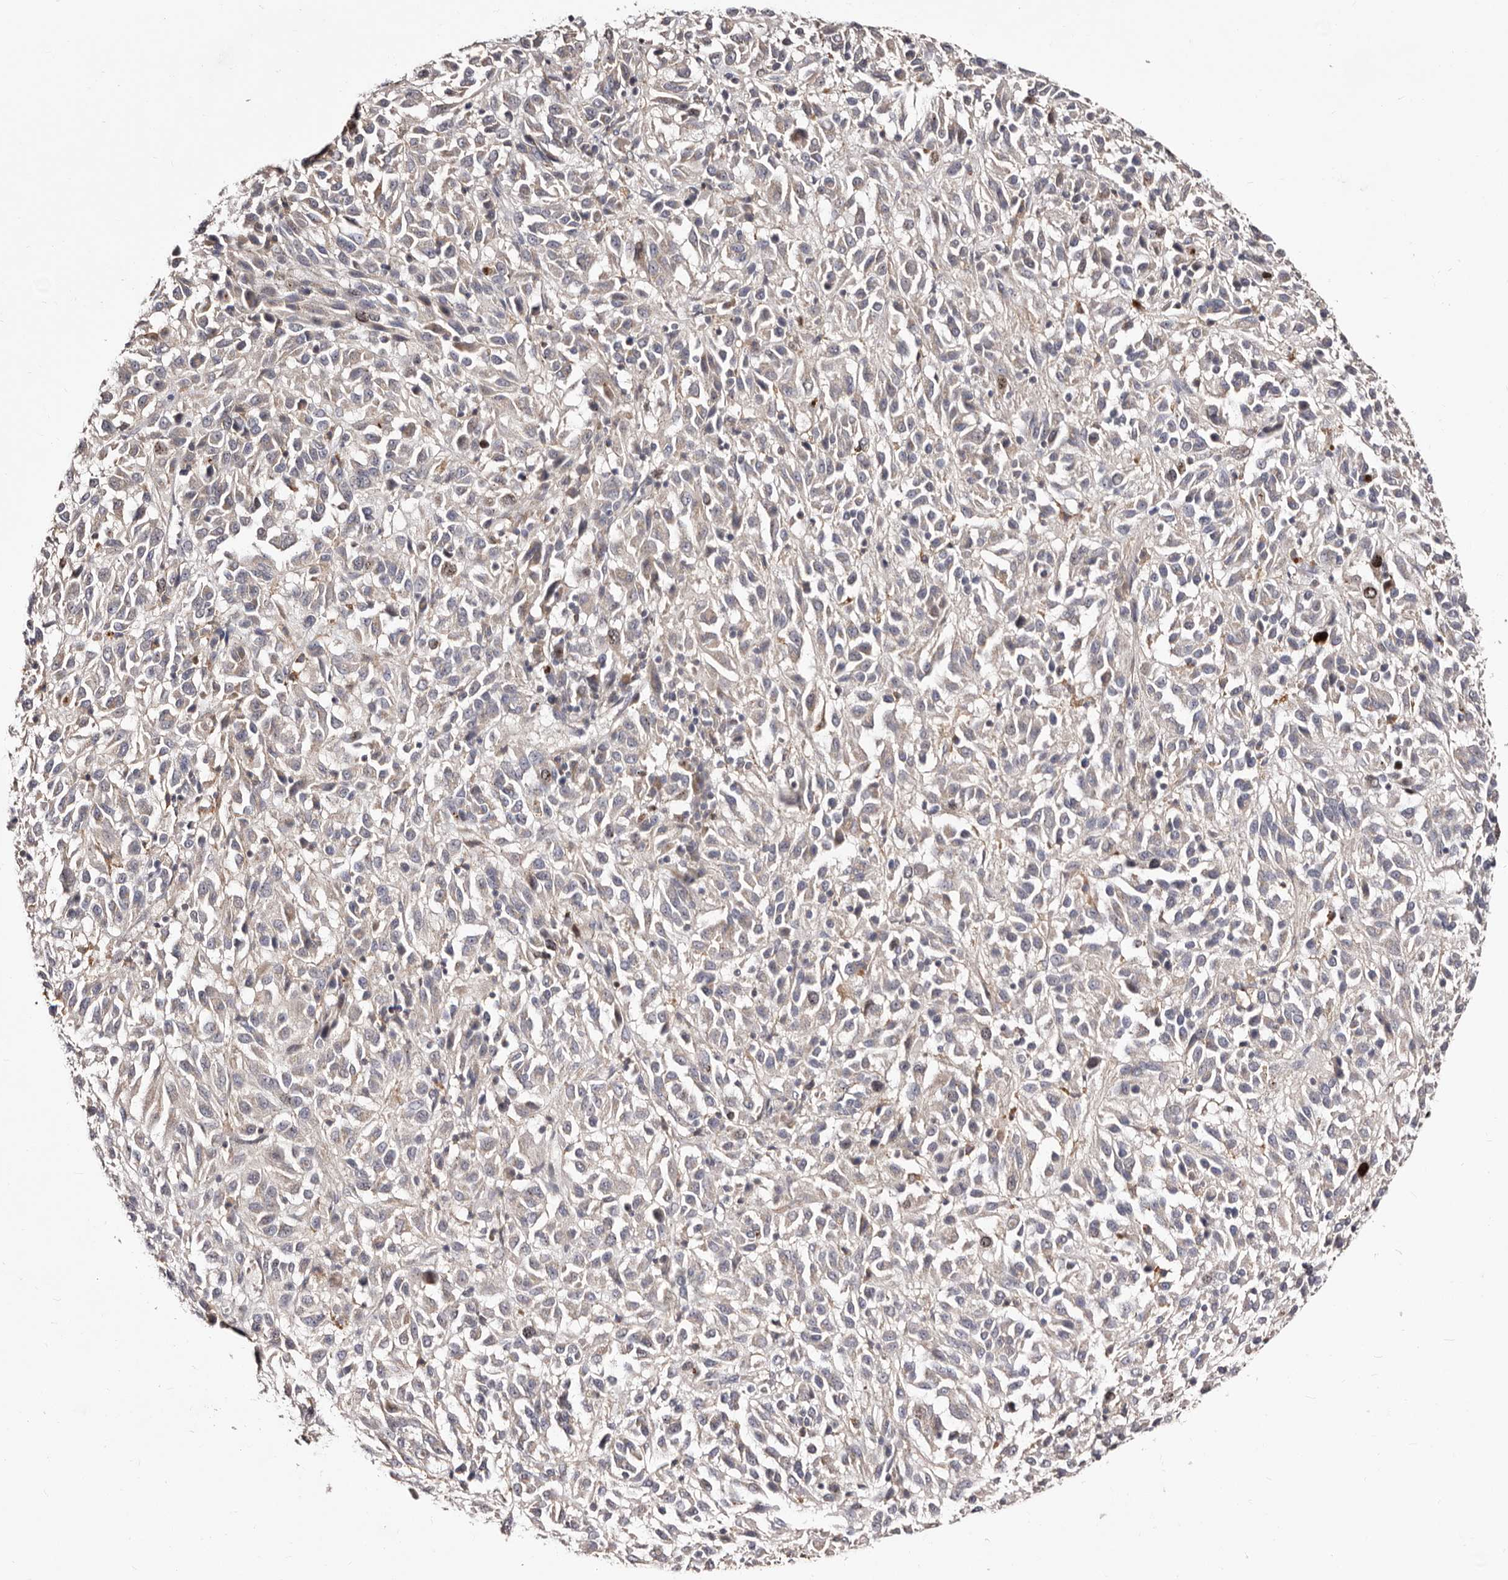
{"staining": {"intensity": "negative", "quantity": "none", "location": "none"}, "tissue": "melanoma", "cell_type": "Tumor cells", "image_type": "cancer", "snomed": [{"axis": "morphology", "description": "Malignant melanoma, Metastatic site"}, {"axis": "topography", "description": "Lung"}], "caption": "IHC image of malignant melanoma (metastatic site) stained for a protein (brown), which shows no staining in tumor cells. Nuclei are stained in blue.", "gene": "CDCA8", "patient": {"sex": "male", "age": 64}}